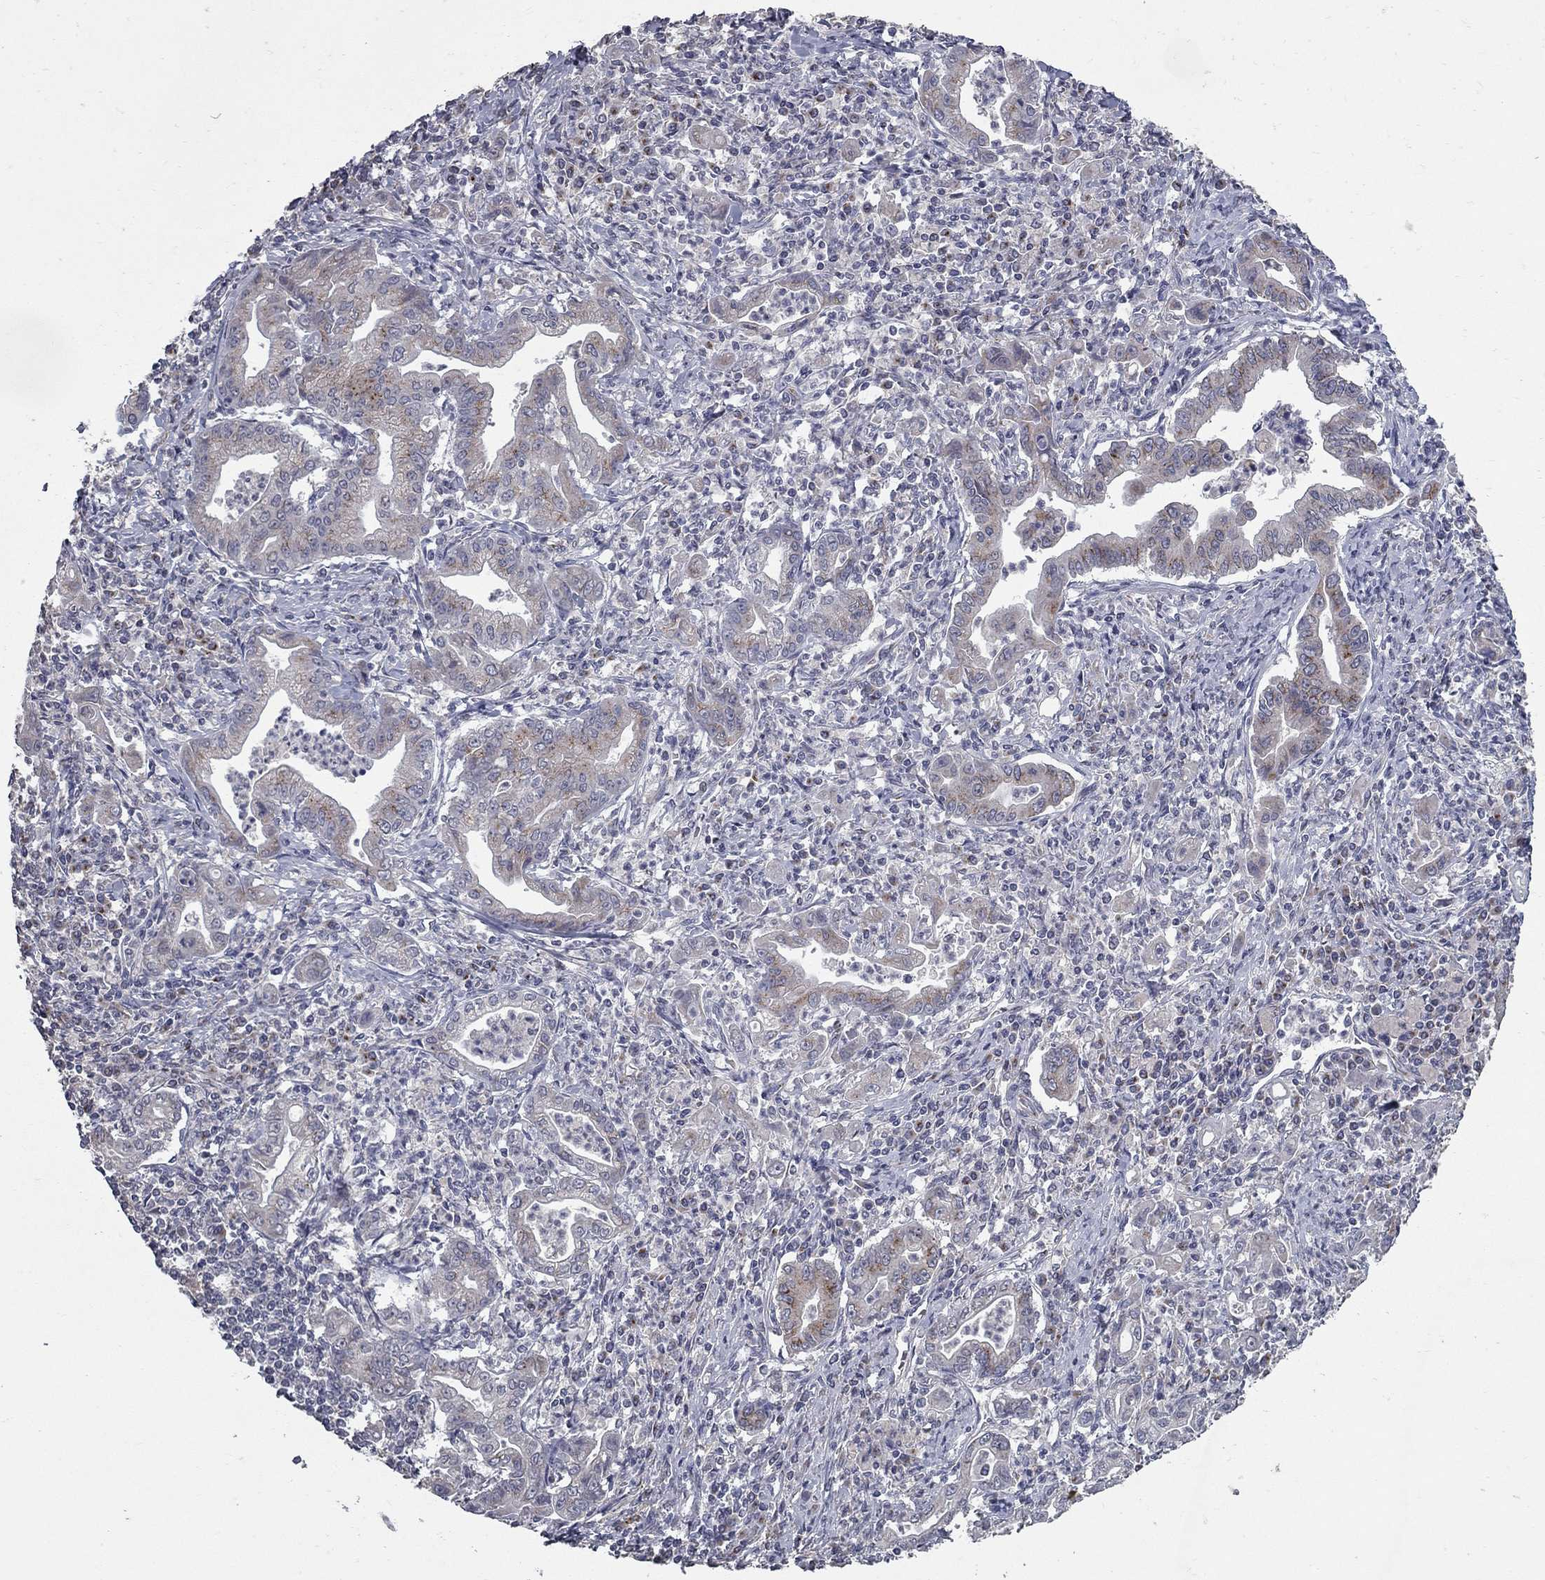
{"staining": {"intensity": "weak", "quantity": "25%-75%", "location": "cytoplasmic/membranous"}, "tissue": "stomach cancer", "cell_type": "Tumor cells", "image_type": "cancer", "snomed": [{"axis": "morphology", "description": "Adenocarcinoma, NOS"}, {"axis": "topography", "description": "Stomach, upper"}], "caption": "Immunohistochemical staining of human adenocarcinoma (stomach) demonstrates low levels of weak cytoplasmic/membranous protein positivity in approximately 25%-75% of tumor cells. (DAB IHC, brown staining for protein, blue staining for nuclei).", "gene": "KIAA0319L", "patient": {"sex": "female", "age": 79}}